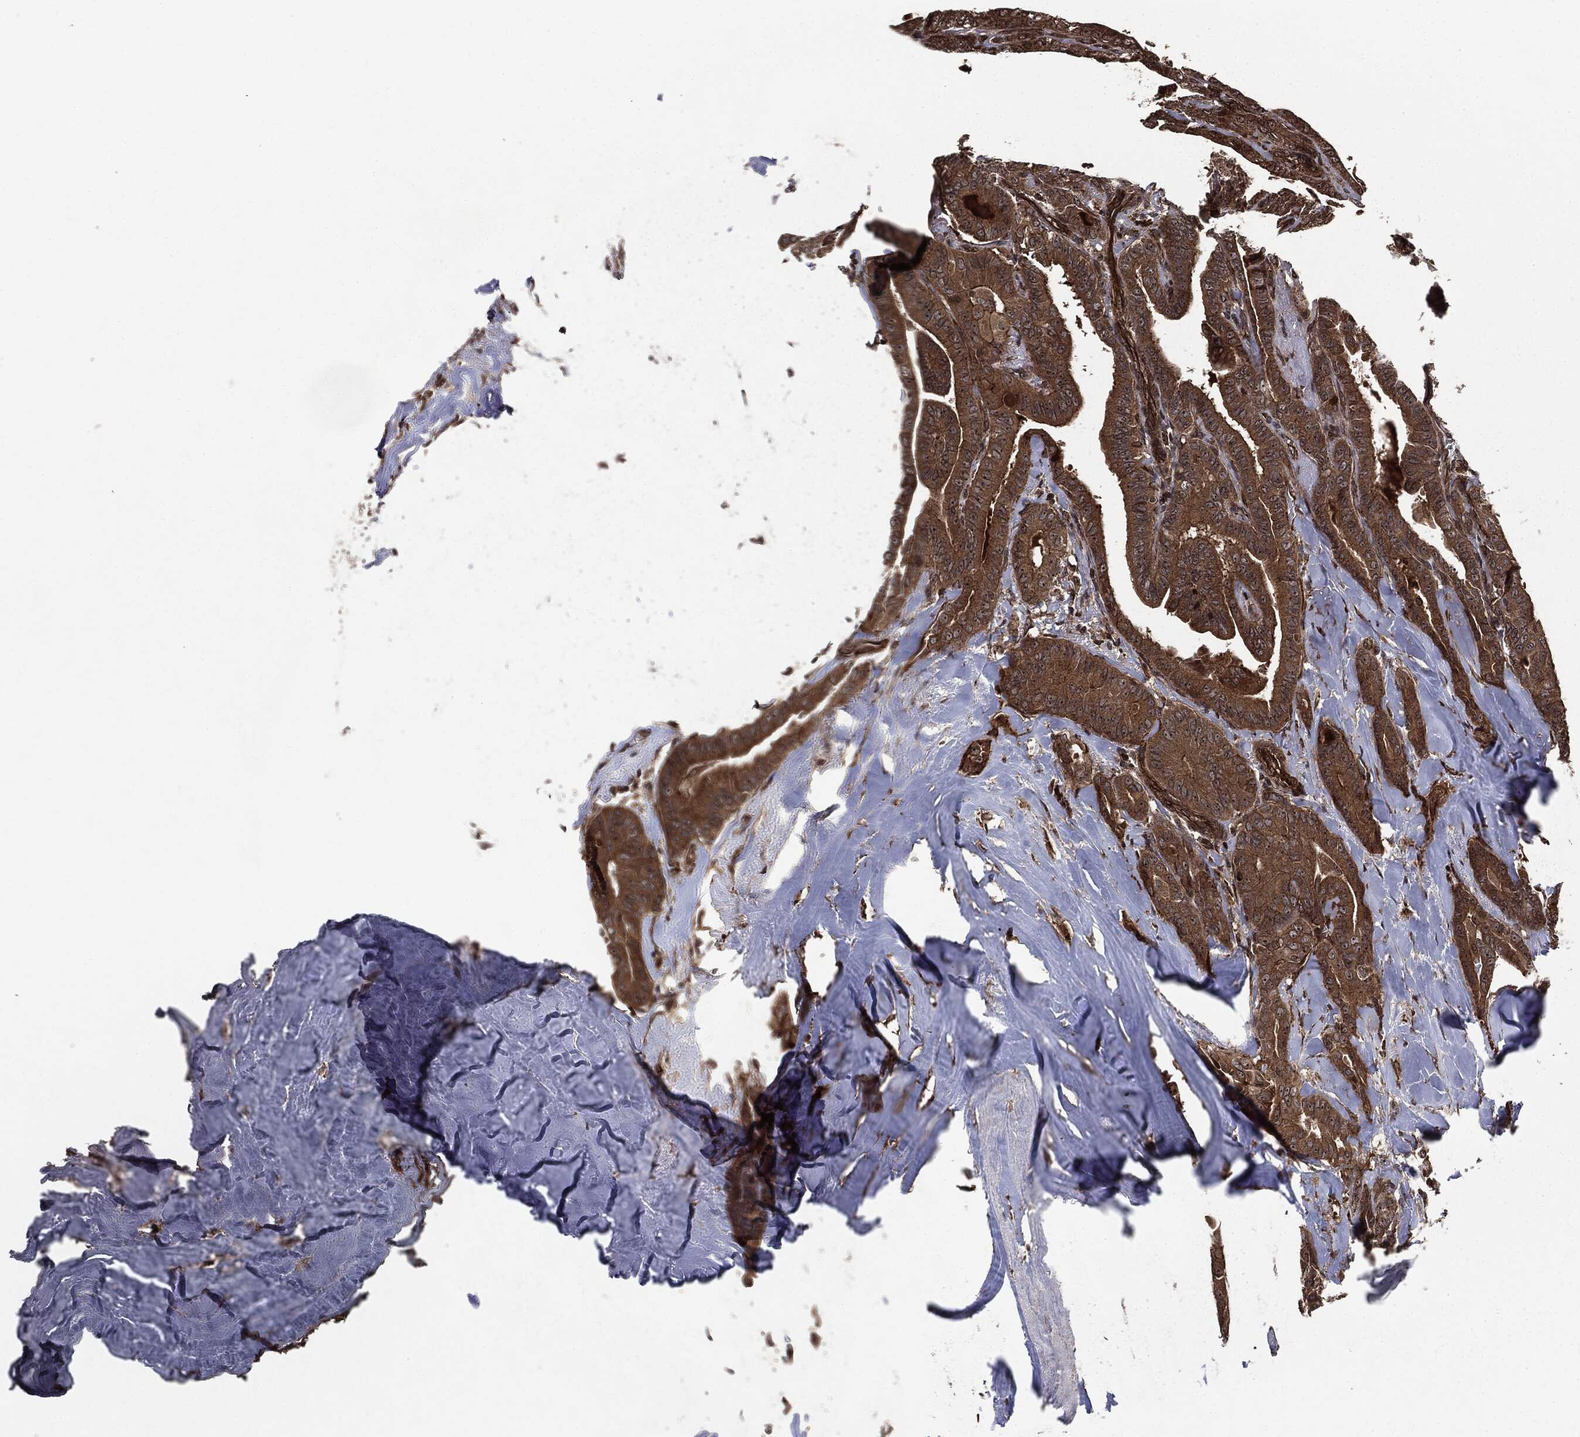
{"staining": {"intensity": "strong", "quantity": ">75%", "location": "cytoplasmic/membranous"}, "tissue": "thyroid cancer", "cell_type": "Tumor cells", "image_type": "cancer", "snomed": [{"axis": "morphology", "description": "Papillary adenocarcinoma, NOS"}, {"axis": "topography", "description": "Thyroid gland"}], "caption": "This histopathology image displays IHC staining of human thyroid cancer, with high strong cytoplasmic/membranous expression in approximately >75% of tumor cells.", "gene": "CARD6", "patient": {"sex": "male", "age": 61}}